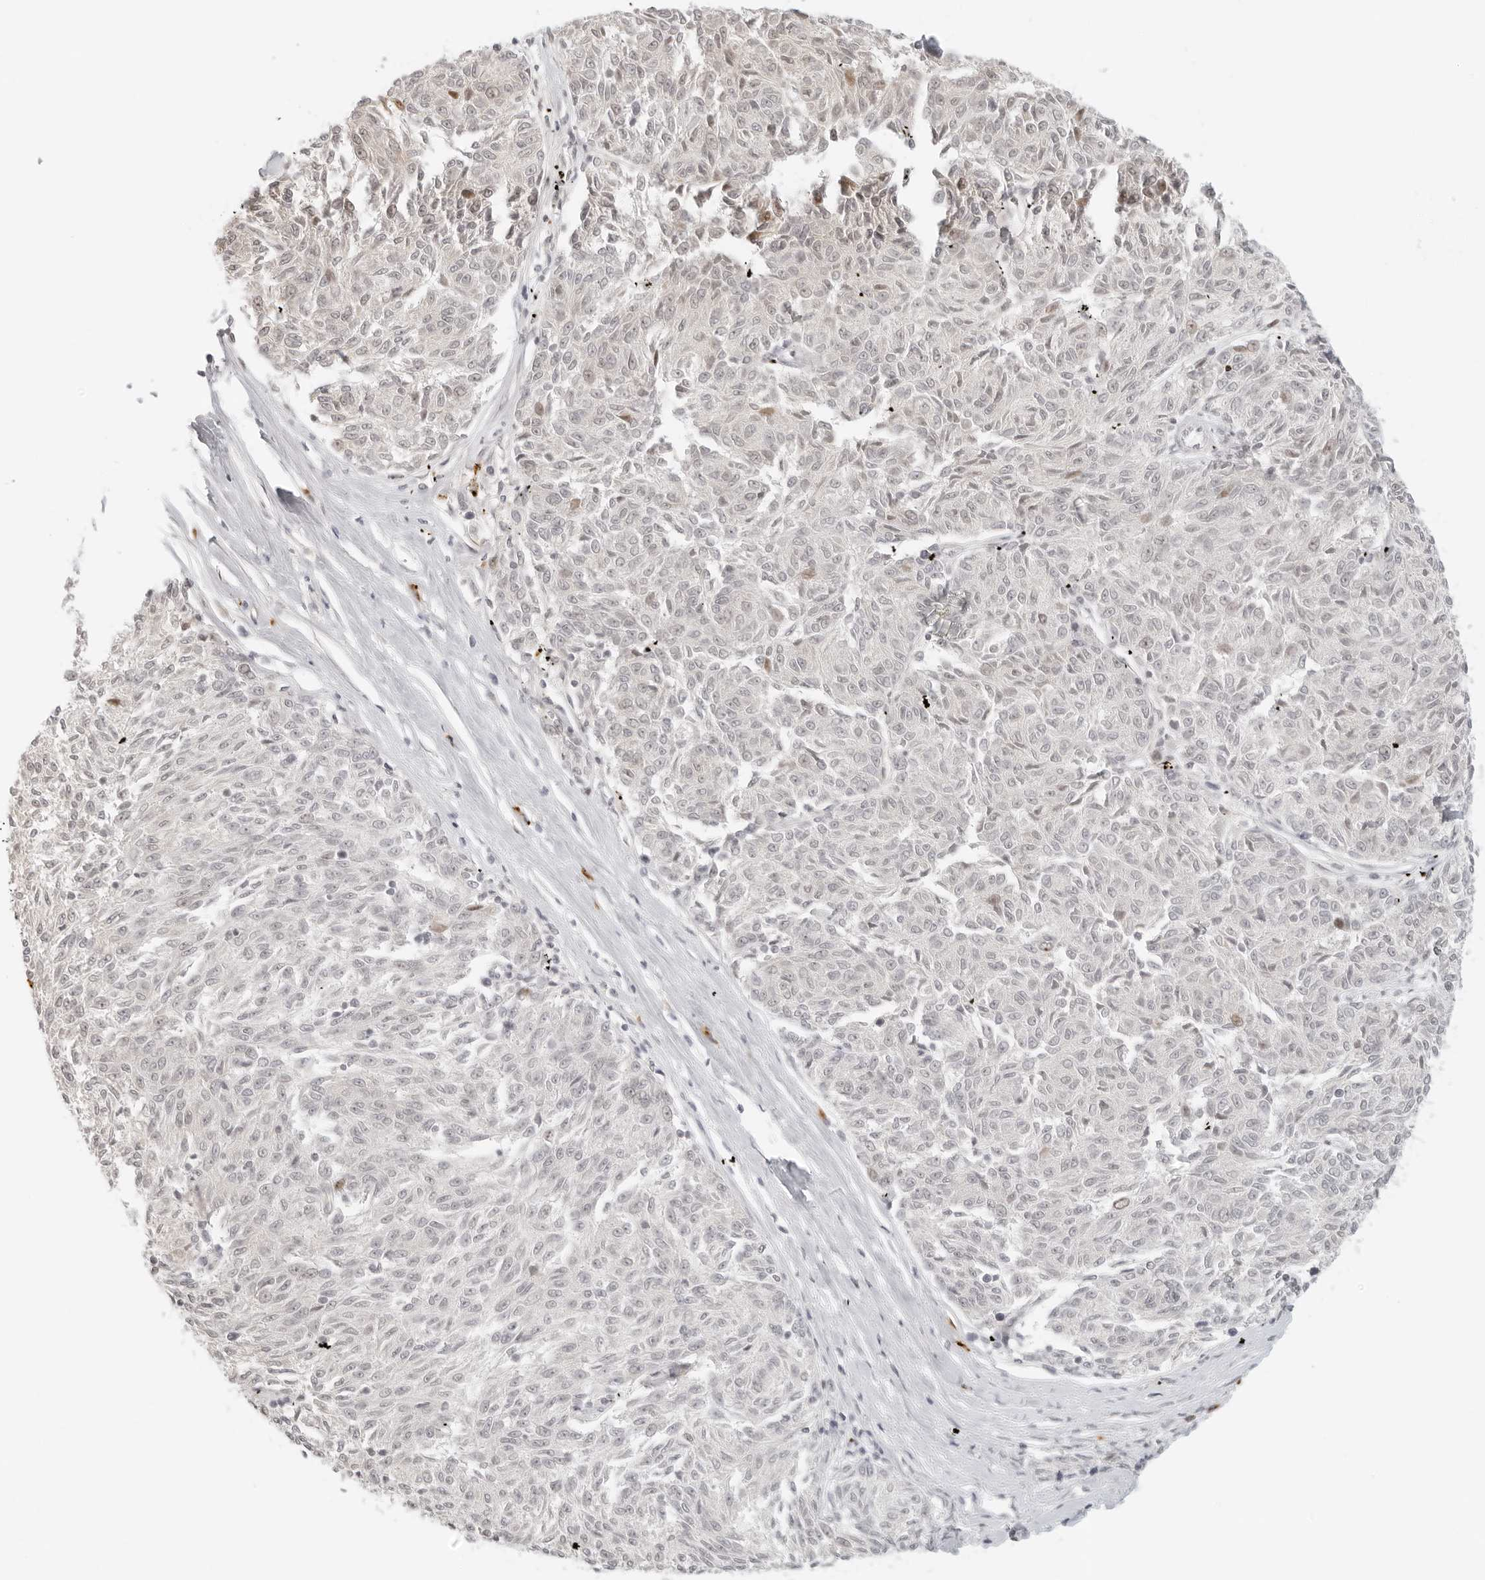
{"staining": {"intensity": "weak", "quantity": "<25%", "location": "nuclear"}, "tissue": "melanoma", "cell_type": "Tumor cells", "image_type": "cancer", "snomed": [{"axis": "morphology", "description": "Malignant melanoma, NOS"}, {"axis": "topography", "description": "Skin"}], "caption": "There is no significant expression in tumor cells of malignant melanoma.", "gene": "ZNF678", "patient": {"sex": "female", "age": 72}}